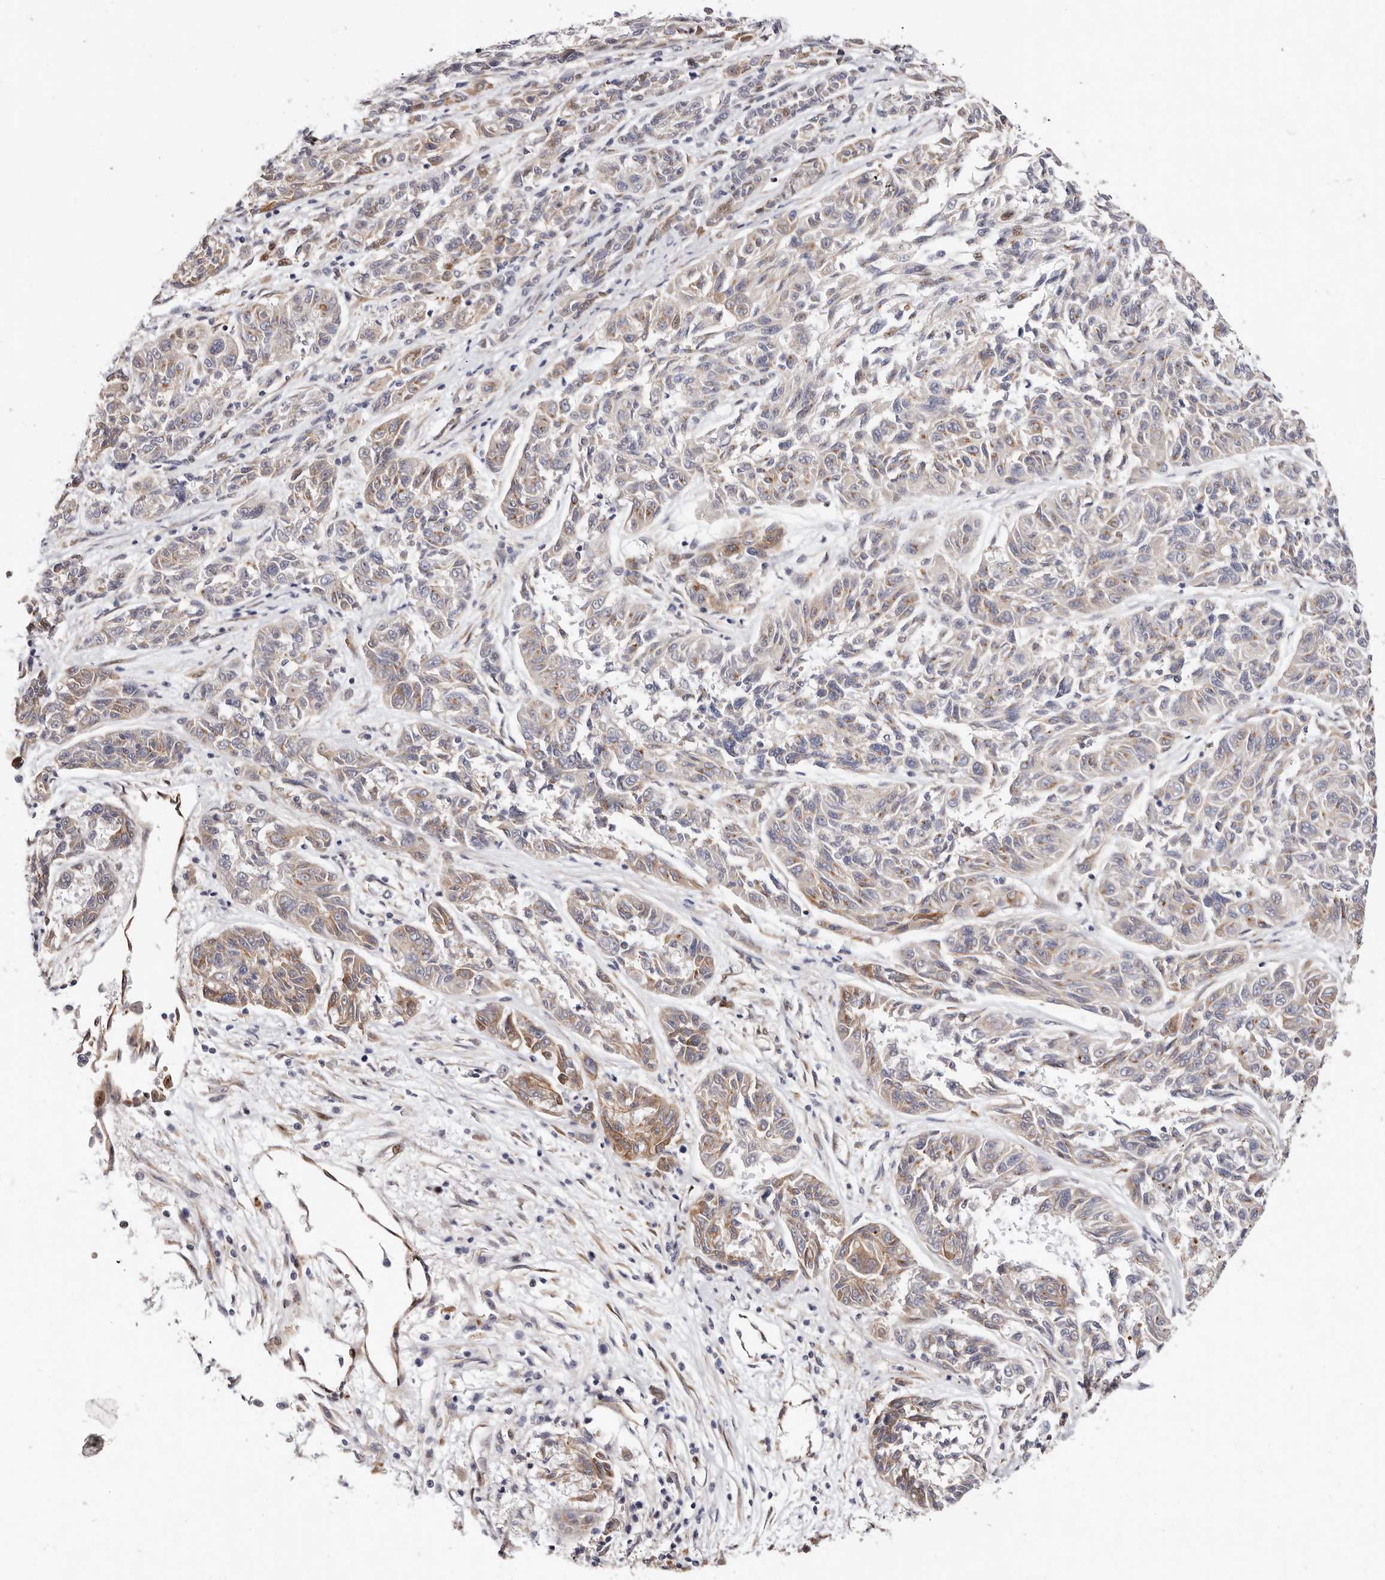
{"staining": {"intensity": "moderate", "quantity": "25%-75%", "location": "cytoplasmic/membranous"}, "tissue": "melanoma", "cell_type": "Tumor cells", "image_type": "cancer", "snomed": [{"axis": "morphology", "description": "Malignant melanoma, NOS"}, {"axis": "topography", "description": "Skin"}], "caption": "A brown stain shows moderate cytoplasmic/membranous staining of a protein in malignant melanoma tumor cells.", "gene": "EPHX3", "patient": {"sex": "male", "age": 53}}